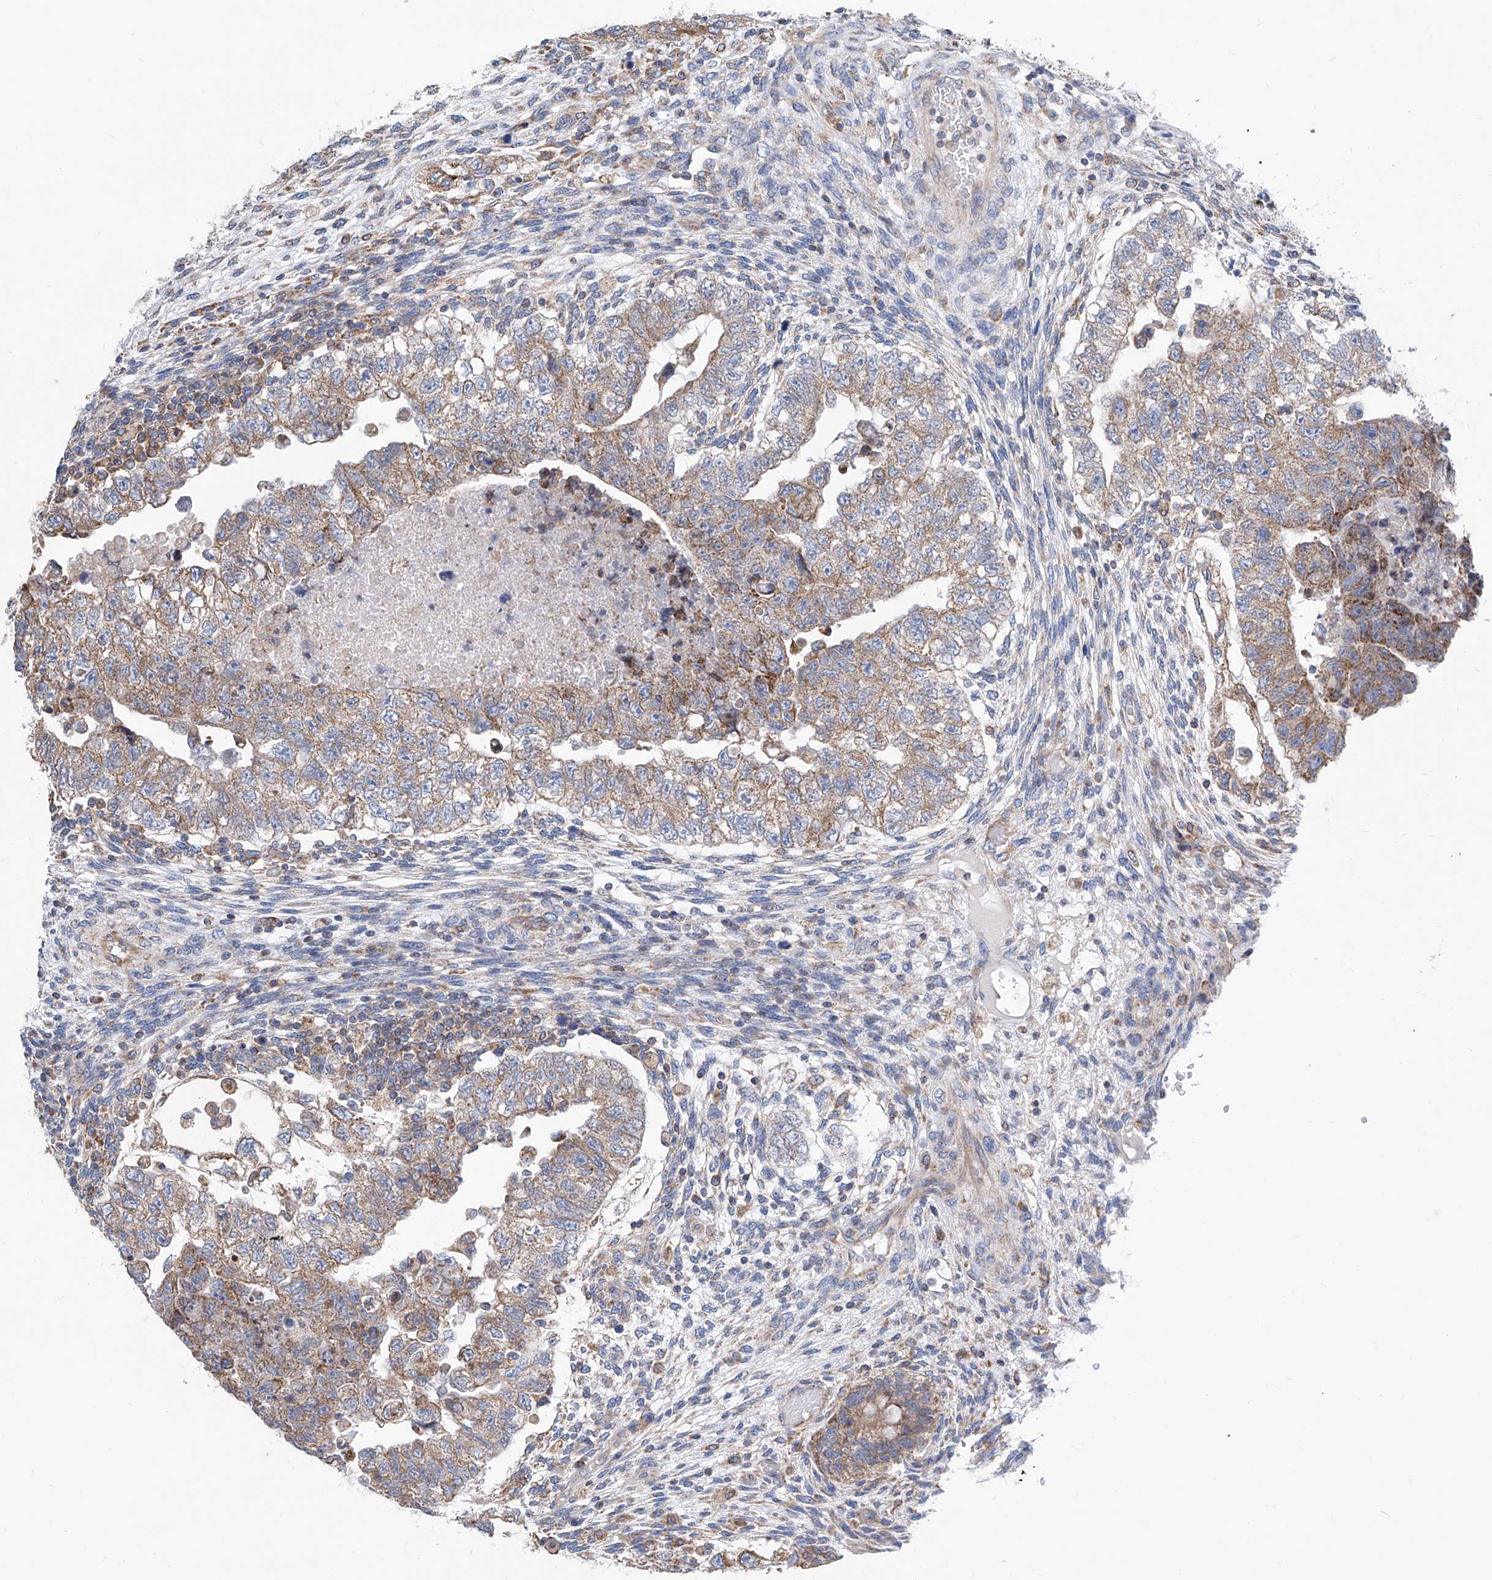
{"staining": {"intensity": "weak", "quantity": ">75%", "location": "cytoplasmic/membranous"}, "tissue": "testis cancer", "cell_type": "Tumor cells", "image_type": "cancer", "snomed": [{"axis": "morphology", "description": "Carcinoma, Embryonal, NOS"}, {"axis": "topography", "description": "Testis"}], "caption": "Immunohistochemical staining of human embryonal carcinoma (testis) demonstrates low levels of weak cytoplasmic/membranous protein positivity in about >75% of tumor cells.", "gene": "MAD2L1", "patient": {"sex": "male", "age": 36}}